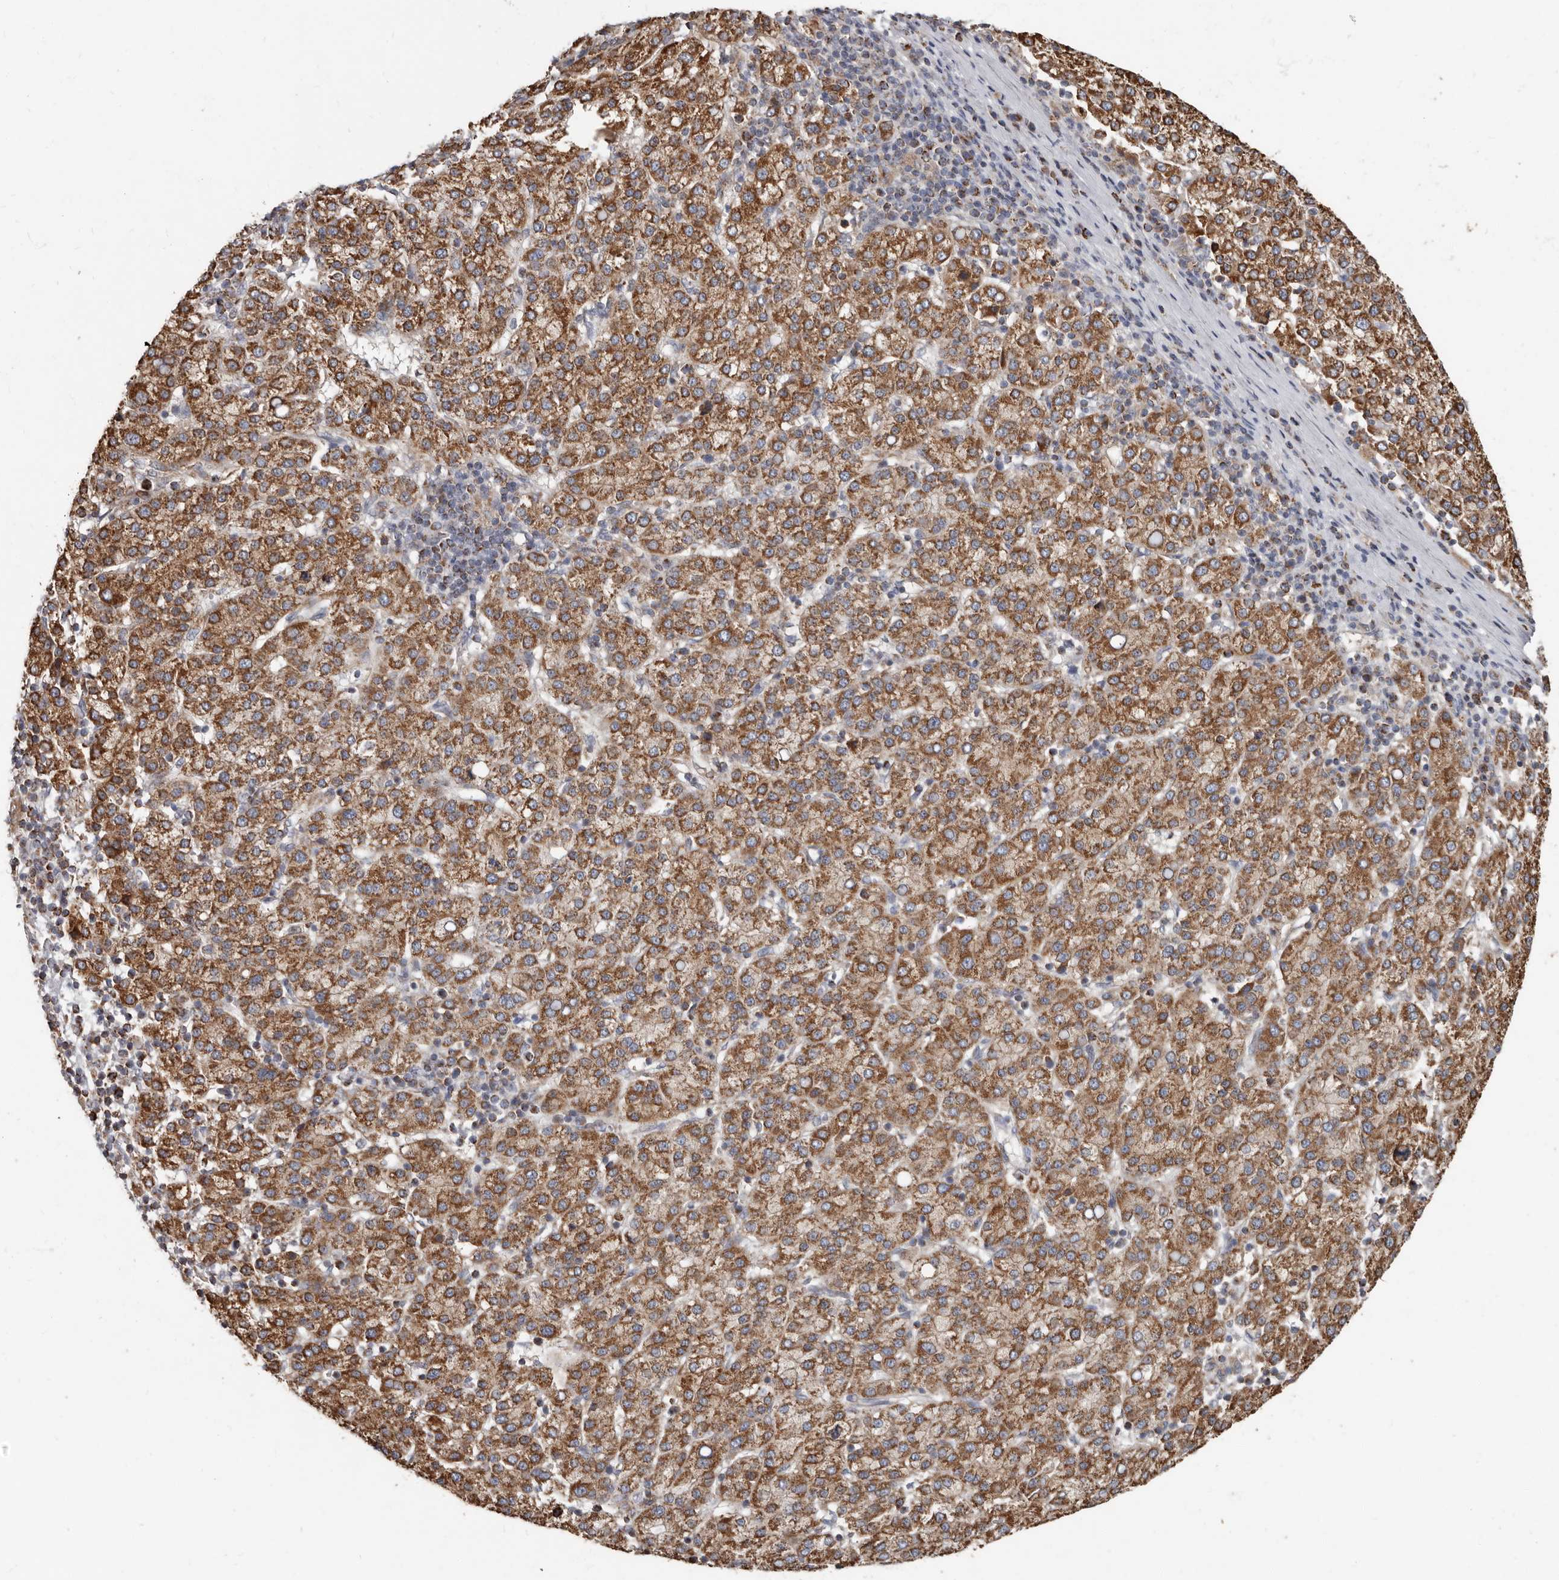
{"staining": {"intensity": "strong", "quantity": ">75%", "location": "cytoplasmic/membranous"}, "tissue": "liver cancer", "cell_type": "Tumor cells", "image_type": "cancer", "snomed": [{"axis": "morphology", "description": "Carcinoma, Hepatocellular, NOS"}, {"axis": "topography", "description": "Liver"}], "caption": "Immunohistochemistry histopathology image of hepatocellular carcinoma (liver) stained for a protein (brown), which demonstrates high levels of strong cytoplasmic/membranous expression in approximately >75% of tumor cells.", "gene": "KIF26B", "patient": {"sex": "female", "age": 58}}